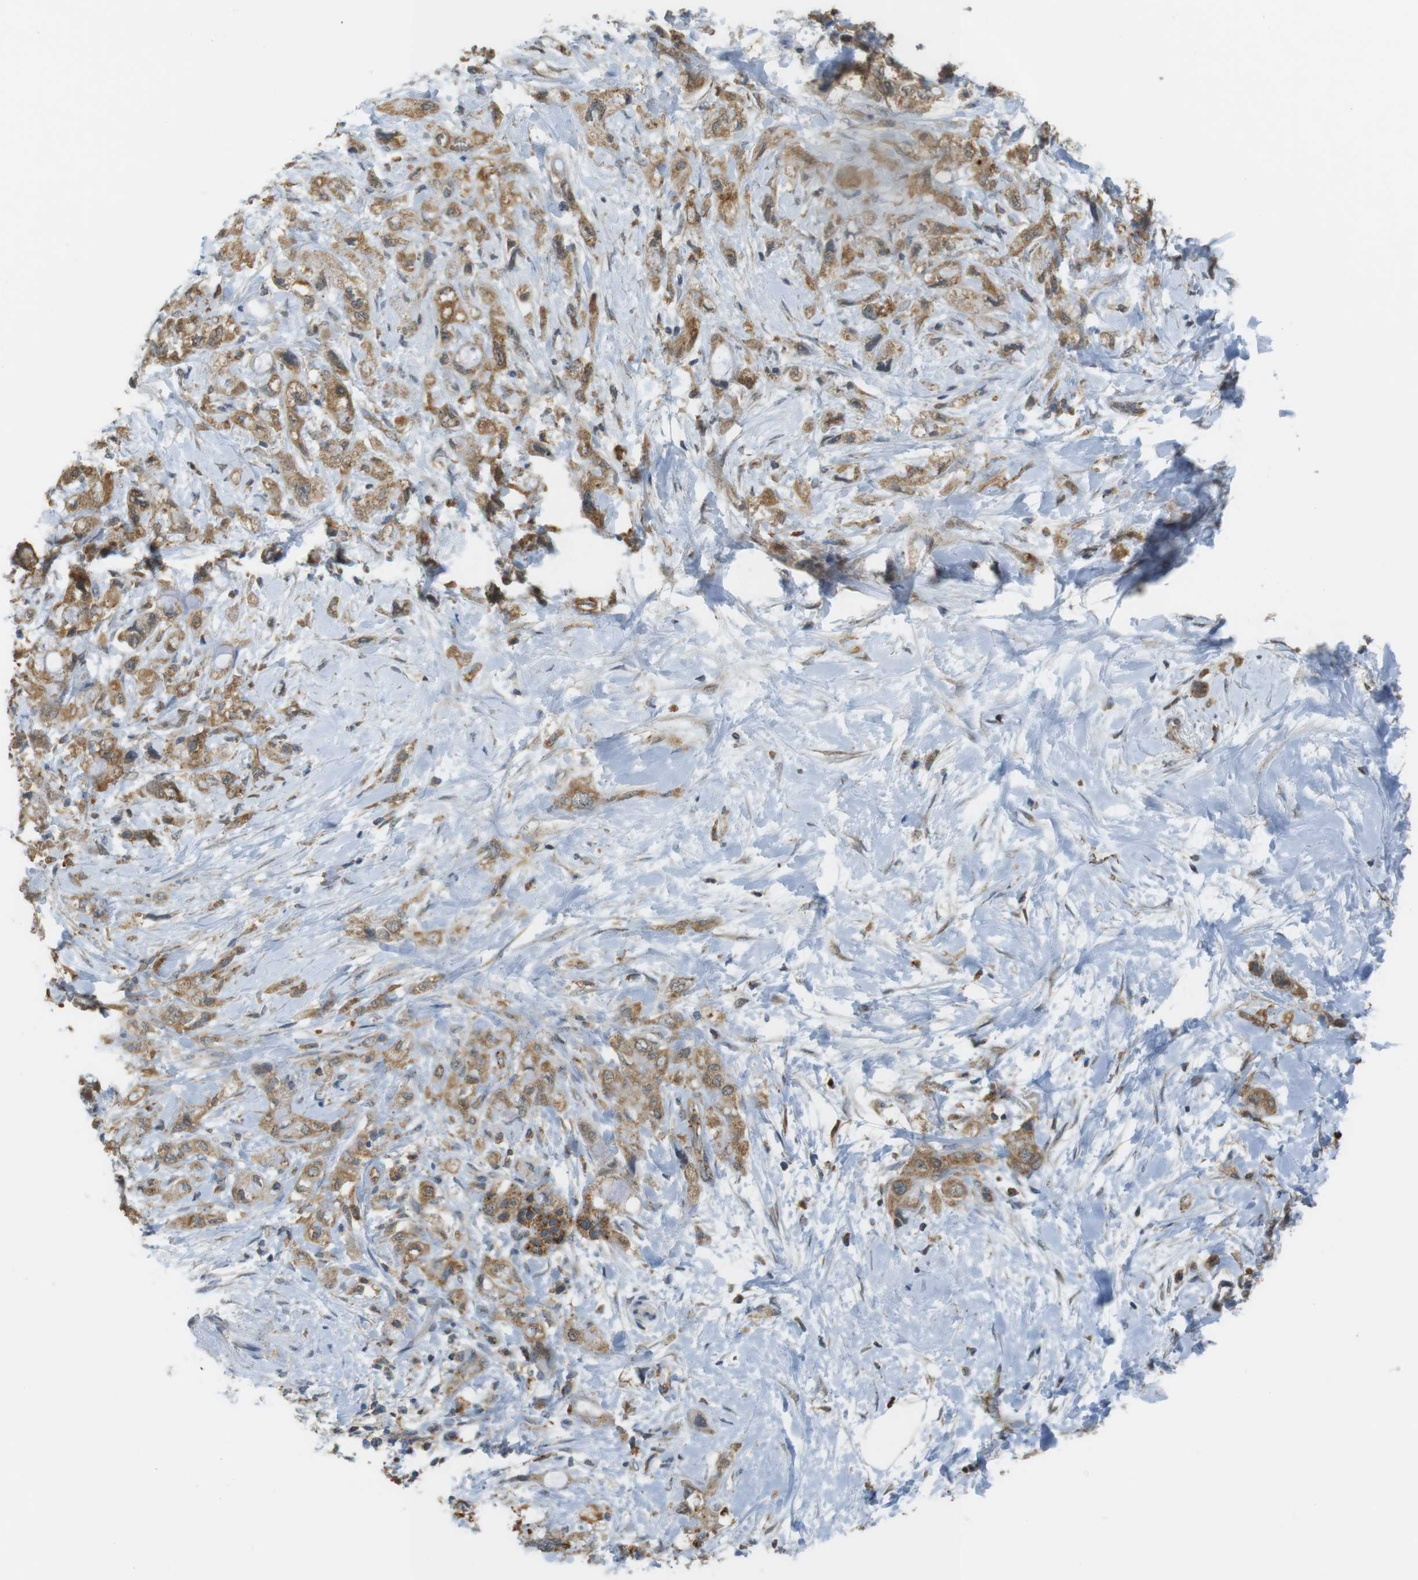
{"staining": {"intensity": "moderate", "quantity": ">75%", "location": "cytoplasmic/membranous"}, "tissue": "pancreatic cancer", "cell_type": "Tumor cells", "image_type": "cancer", "snomed": [{"axis": "morphology", "description": "Adenocarcinoma, NOS"}, {"axis": "topography", "description": "Pancreas"}], "caption": "Pancreatic cancer stained for a protein demonstrates moderate cytoplasmic/membranous positivity in tumor cells.", "gene": "BRI3BP", "patient": {"sex": "female", "age": 56}}